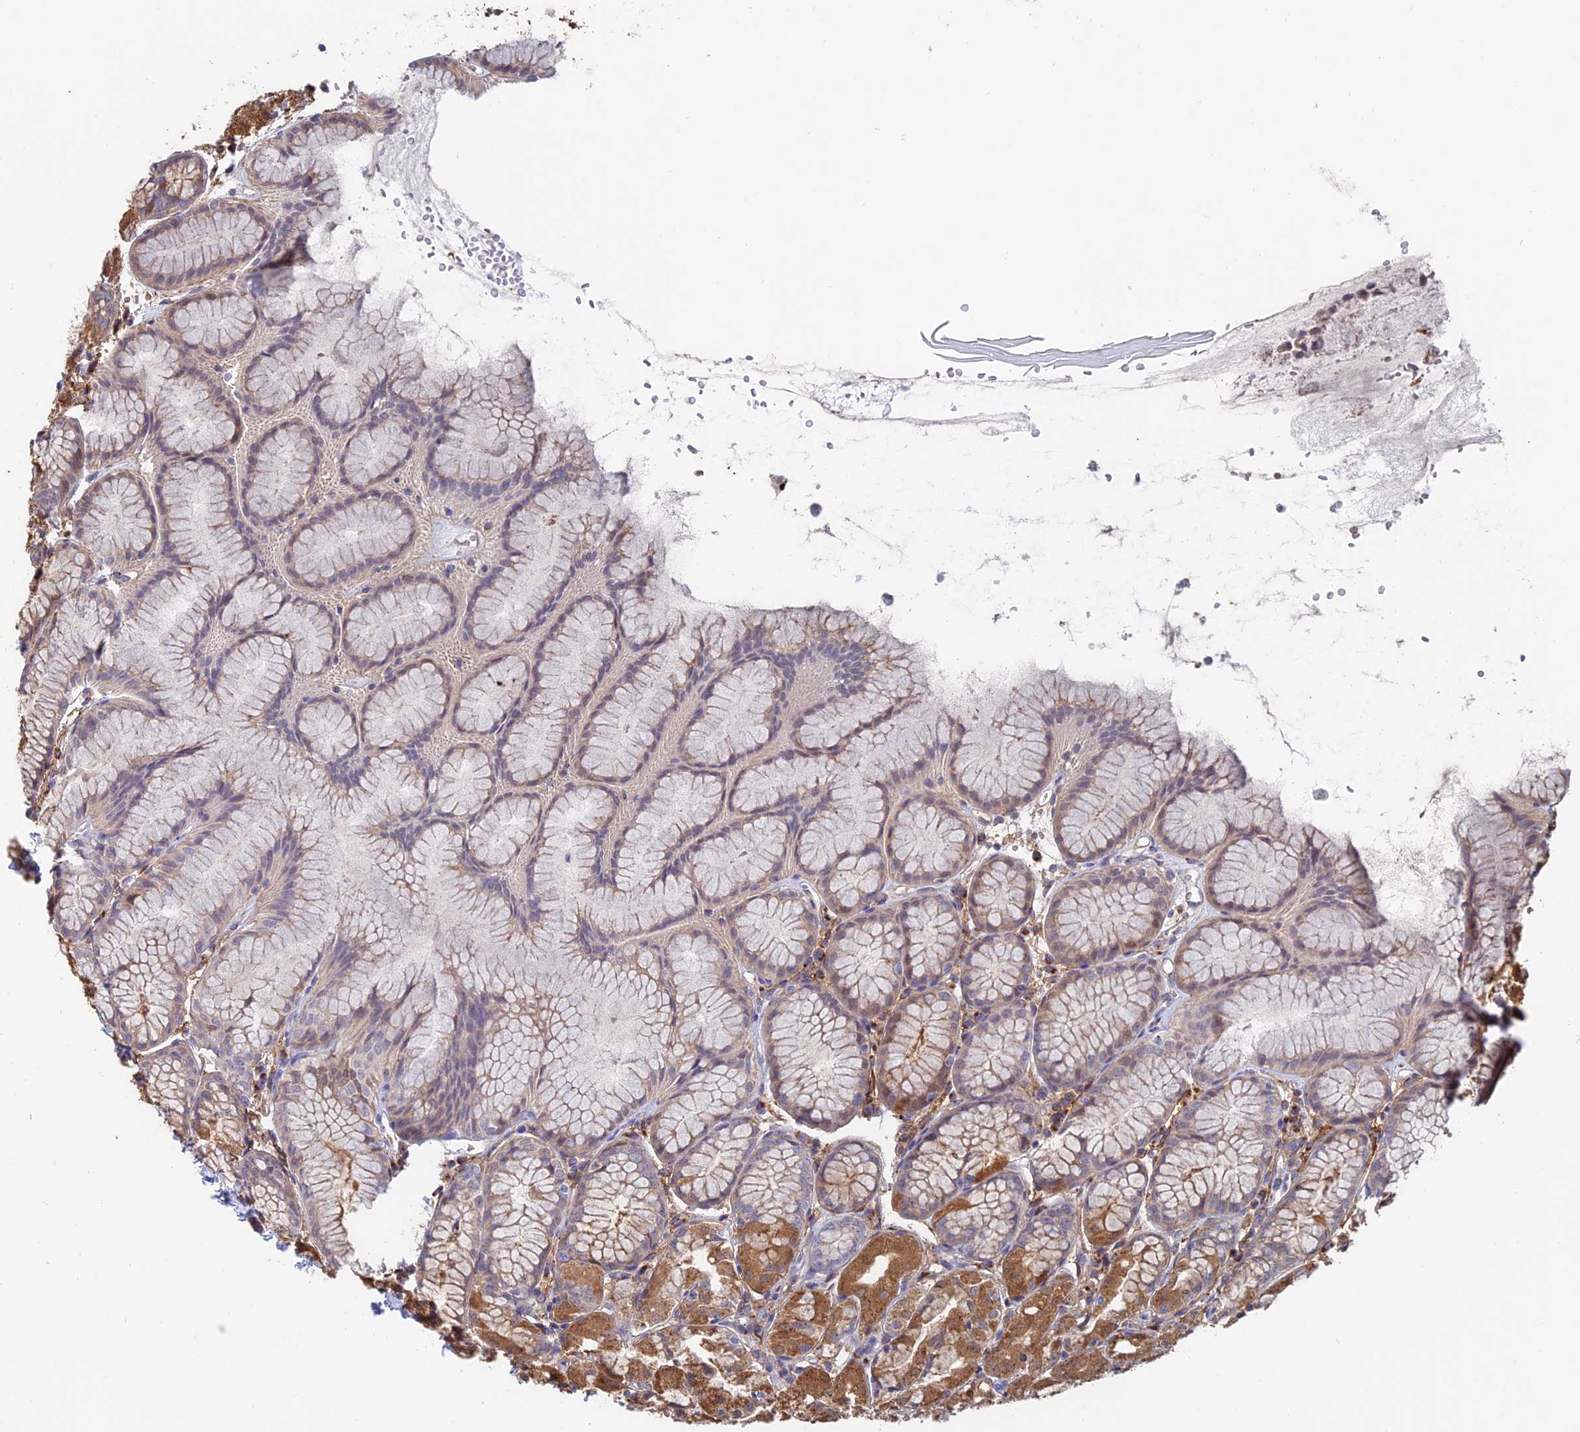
{"staining": {"intensity": "moderate", "quantity": "25%-75%", "location": "cytoplasmic/membranous"}, "tissue": "stomach", "cell_type": "Glandular cells", "image_type": "normal", "snomed": [{"axis": "morphology", "description": "Normal tissue, NOS"}, {"axis": "topography", "description": "Stomach, upper"}], "caption": "Immunohistochemistry micrograph of benign stomach stained for a protein (brown), which demonstrates medium levels of moderate cytoplasmic/membranous expression in approximately 25%-75% of glandular cells.", "gene": "ENSG00000267561", "patient": {"sex": "male", "age": 47}}